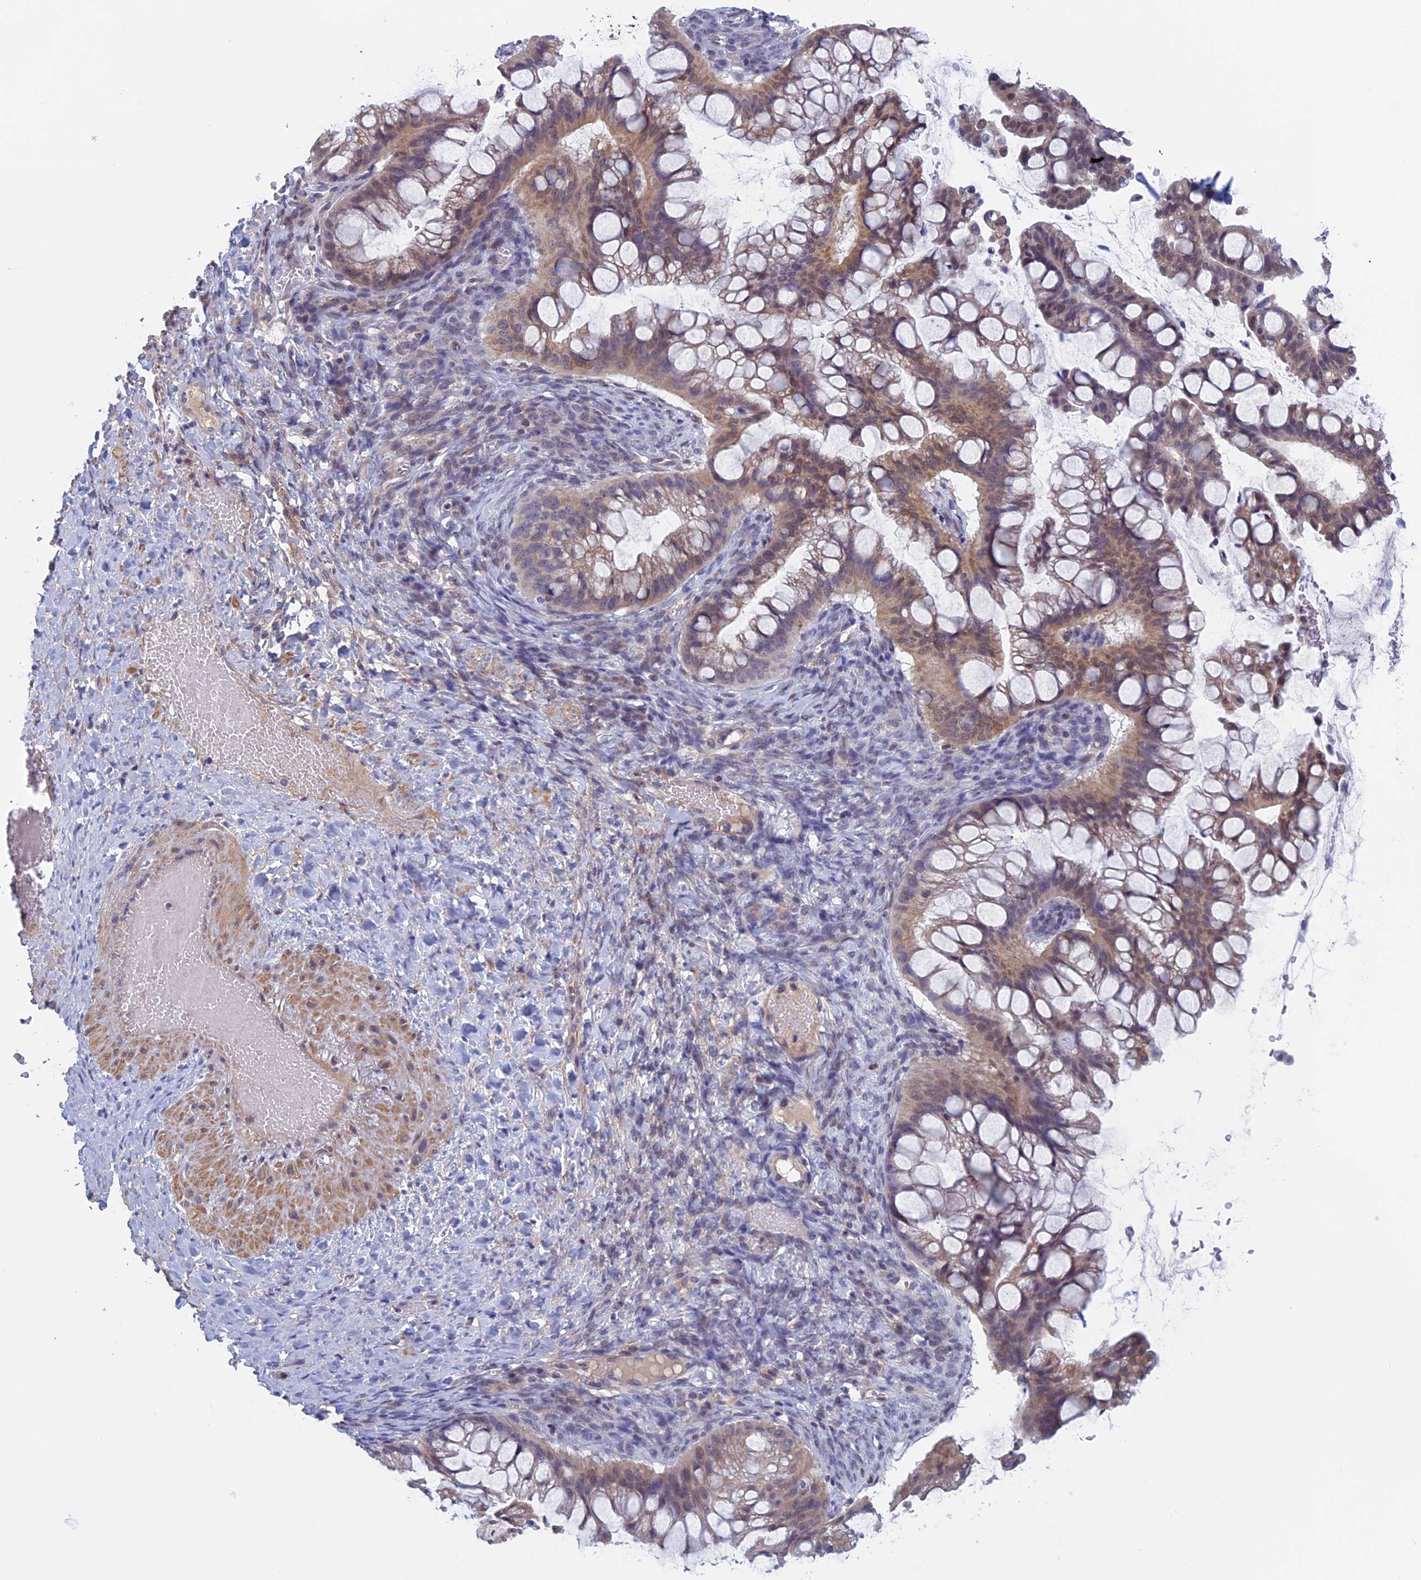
{"staining": {"intensity": "weak", "quantity": ">75%", "location": "cytoplasmic/membranous,nuclear"}, "tissue": "ovarian cancer", "cell_type": "Tumor cells", "image_type": "cancer", "snomed": [{"axis": "morphology", "description": "Cystadenocarcinoma, mucinous, NOS"}, {"axis": "topography", "description": "Ovary"}], "caption": "Immunohistochemical staining of ovarian cancer (mucinous cystadenocarcinoma) exhibits low levels of weak cytoplasmic/membranous and nuclear staining in about >75% of tumor cells. (DAB (3,3'-diaminobenzidine) IHC with brightfield microscopy, high magnification).", "gene": "FADS1", "patient": {"sex": "female", "age": 73}}